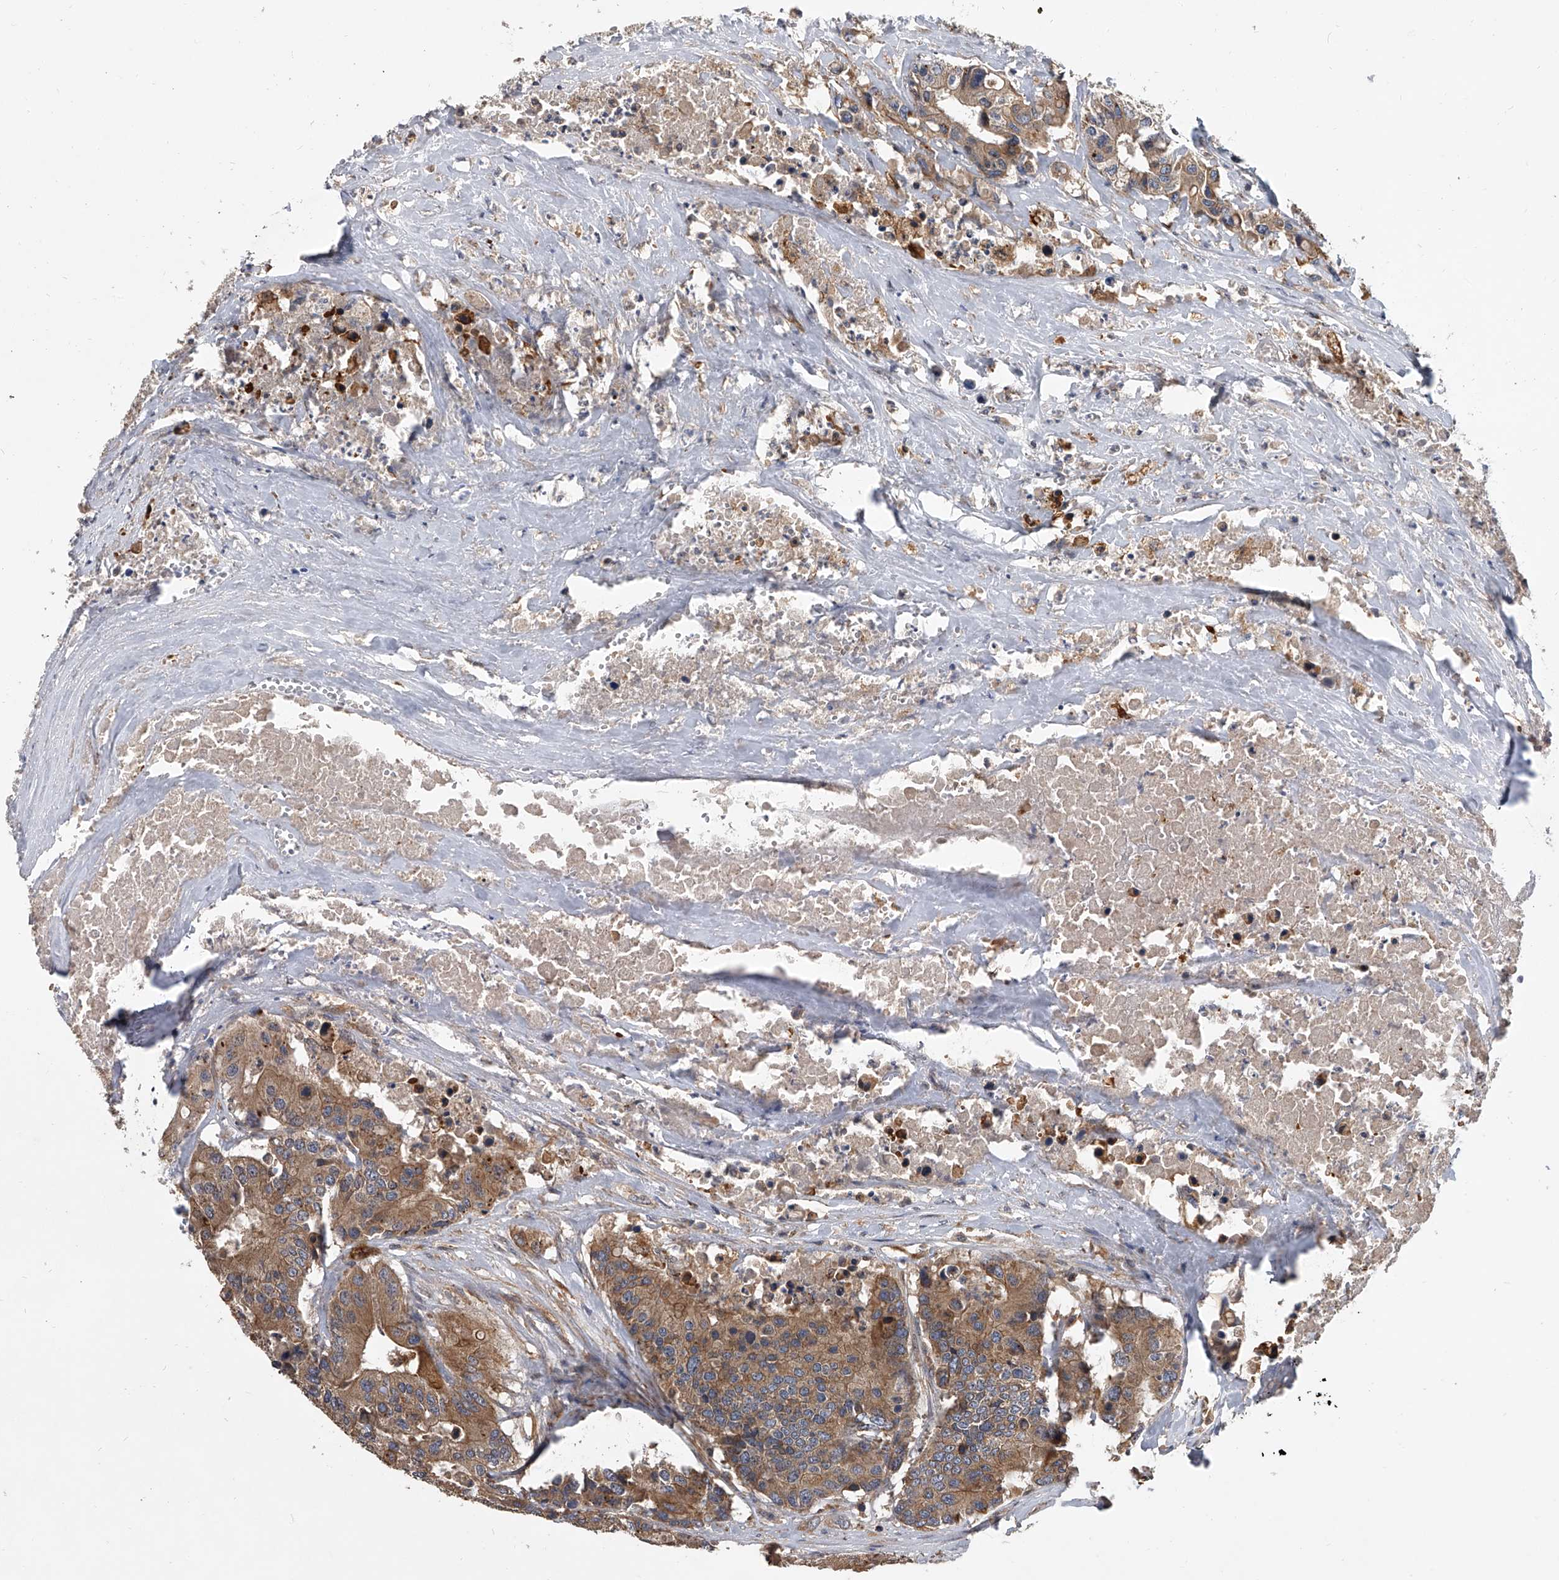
{"staining": {"intensity": "moderate", "quantity": ">75%", "location": "cytoplasmic/membranous"}, "tissue": "colorectal cancer", "cell_type": "Tumor cells", "image_type": "cancer", "snomed": [{"axis": "morphology", "description": "Adenocarcinoma, NOS"}, {"axis": "topography", "description": "Colon"}], "caption": "Human colorectal cancer stained with a protein marker exhibits moderate staining in tumor cells.", "gene": "EXOC4", "patient": {"sex": "male", "age": 77}}